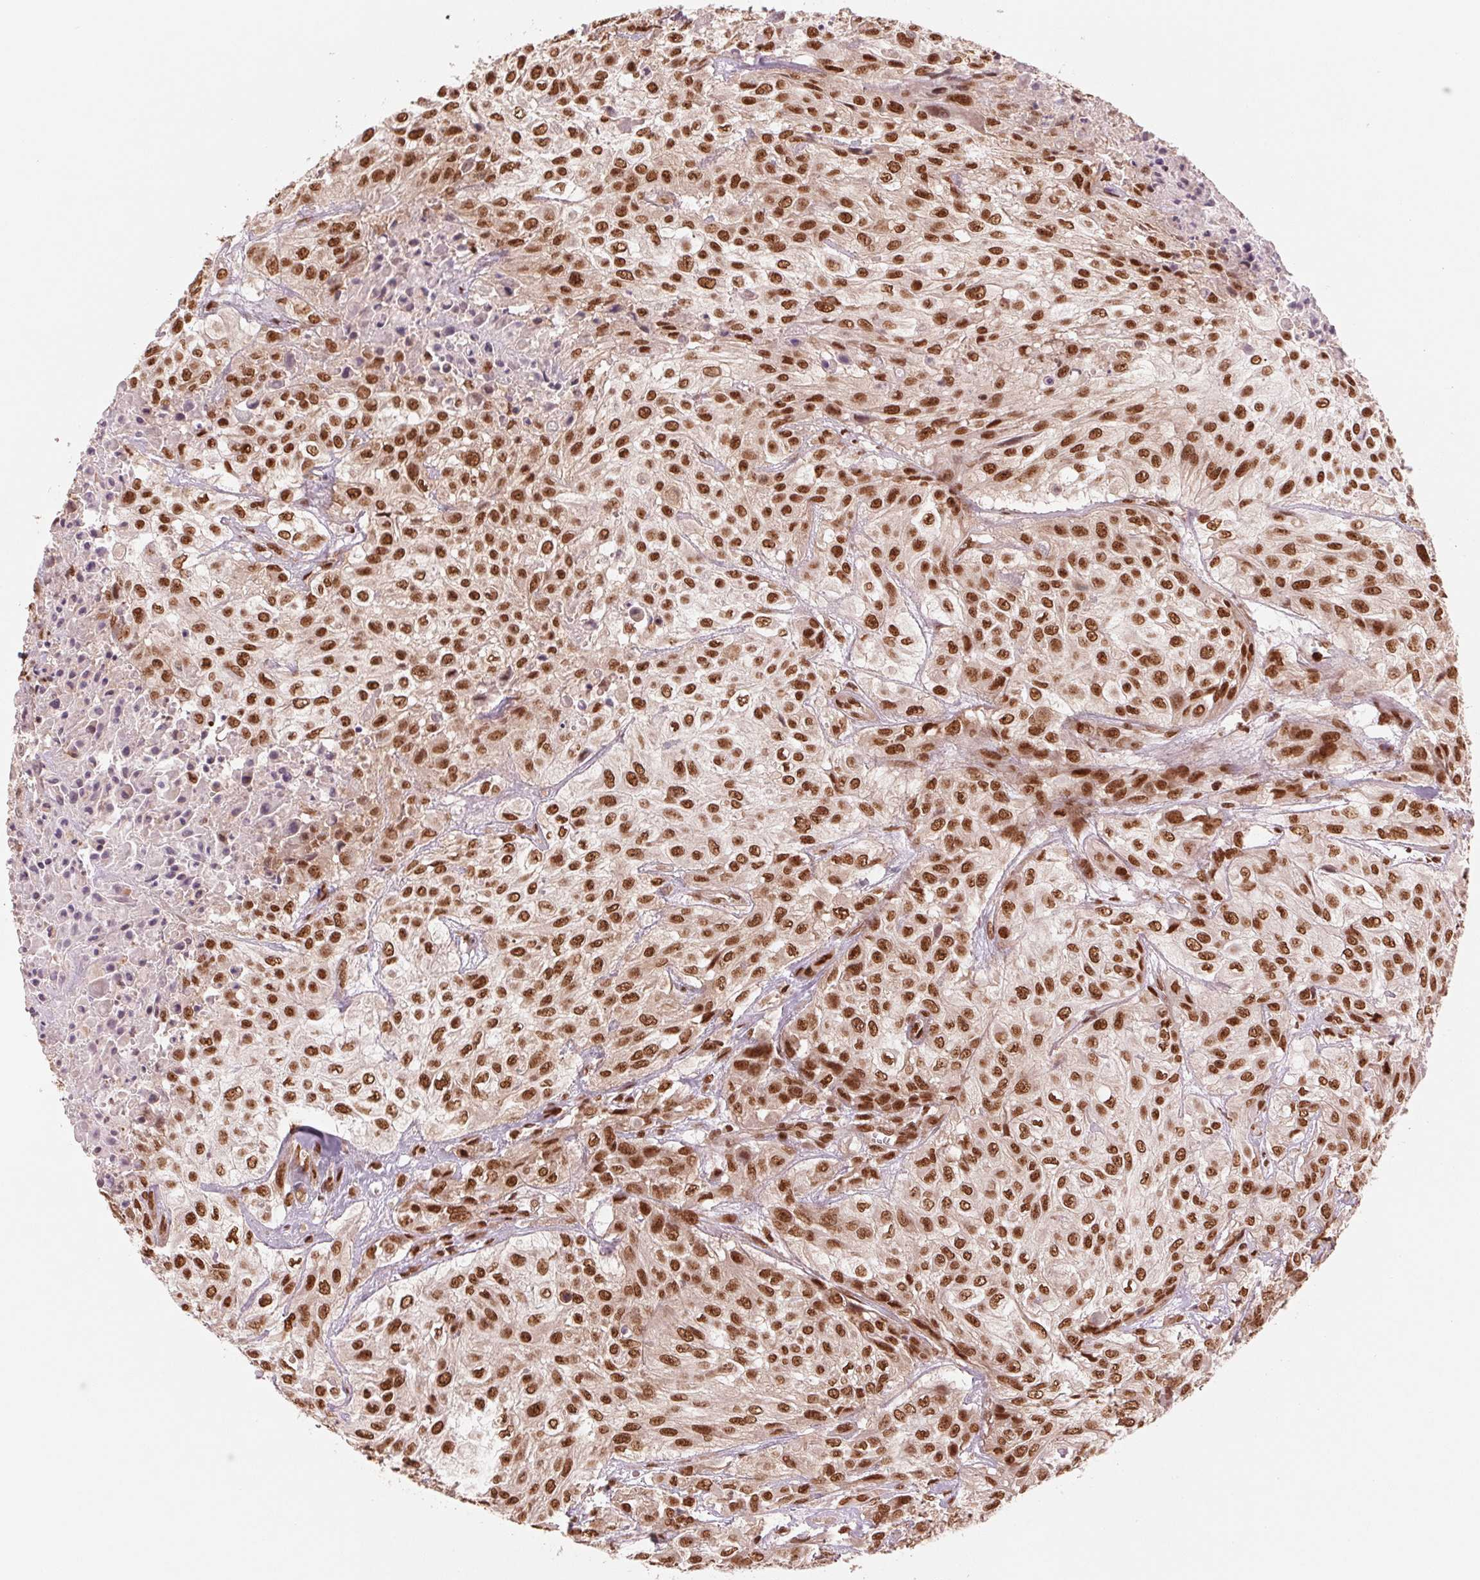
{"staining": {"intensity": "strong", "quantity": ">75%", "location": "nuclear"}, "tissue": "urothelial cancer", "cell_type": "Tumor cells", "image_type": "cancer", "snomed": [{"axis": "morphology", "description": "Urothelial carcinoma, High grade"}, {"axis": "topography", "description": "Urinary bladder"}], "caption": "Protein staining of urothelial carcinoma (high-grade) tissue displays strong nuclear staining in about >75% of tumor cells. The protein is stained brown, and the nuclei are stained in blue (DAB IHC with brightfield microscopy, high magnification).", "gene": "TTLL9", "patient": {"sex": "male", "age": 57}}